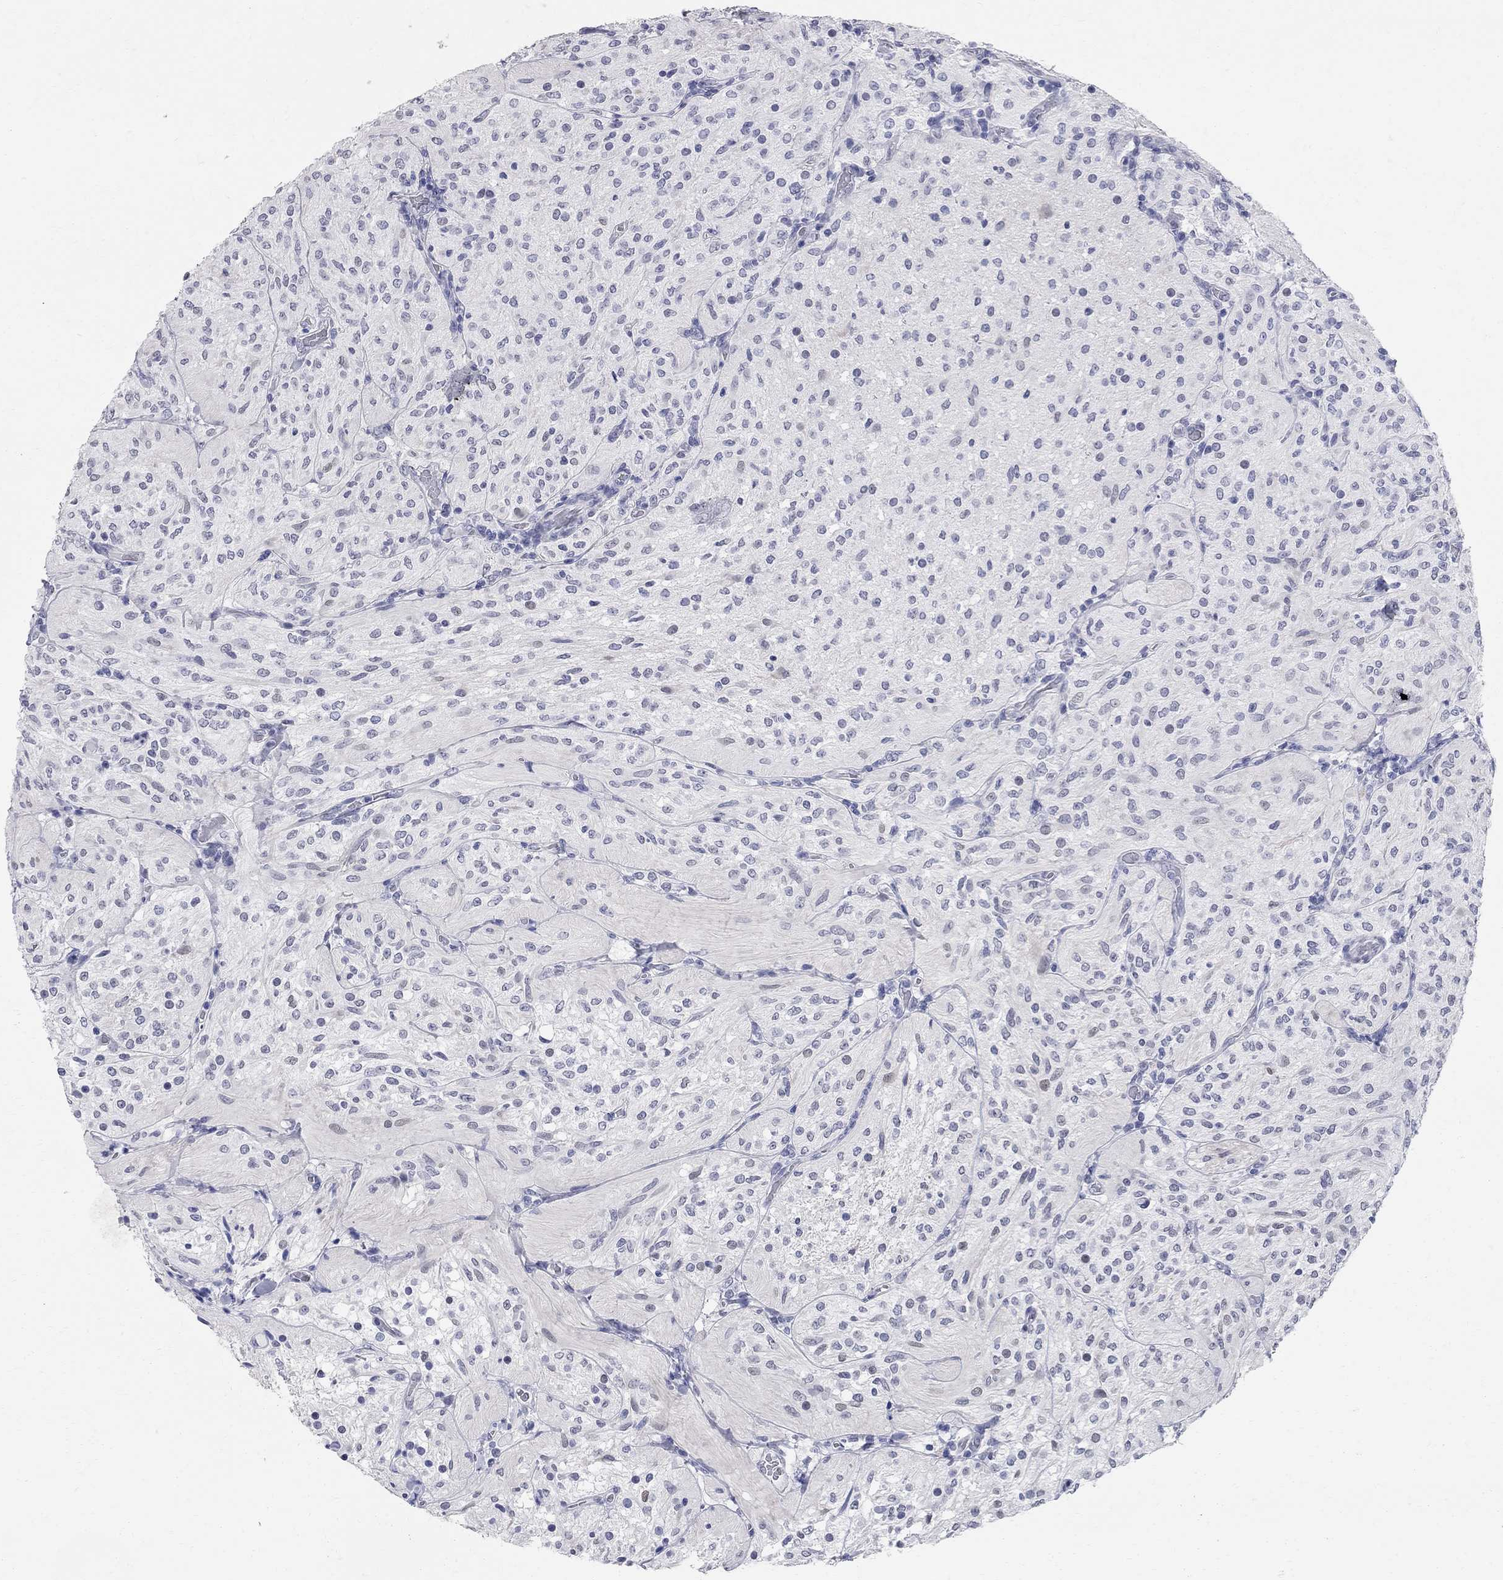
{"staining": {"intensity": "negative", "quantity": "none", "location": "none"}, "tissue": "glioma", "cell_type": "Tumor cells", "image_type": "cancer", "snomed": [{"axis": "morphology", "description": "Glioma, malignant, Low grade"}, {"axis": "topography", "description": "Brain"}], "caption": "Immunohistochemistry (IHC) micrograph of human glioma stained for a protein (brown), which demonstrates no positivity in tumor cells.", "gene": "BPIFB1", "patient": {"sex": "male", "age": 3}}